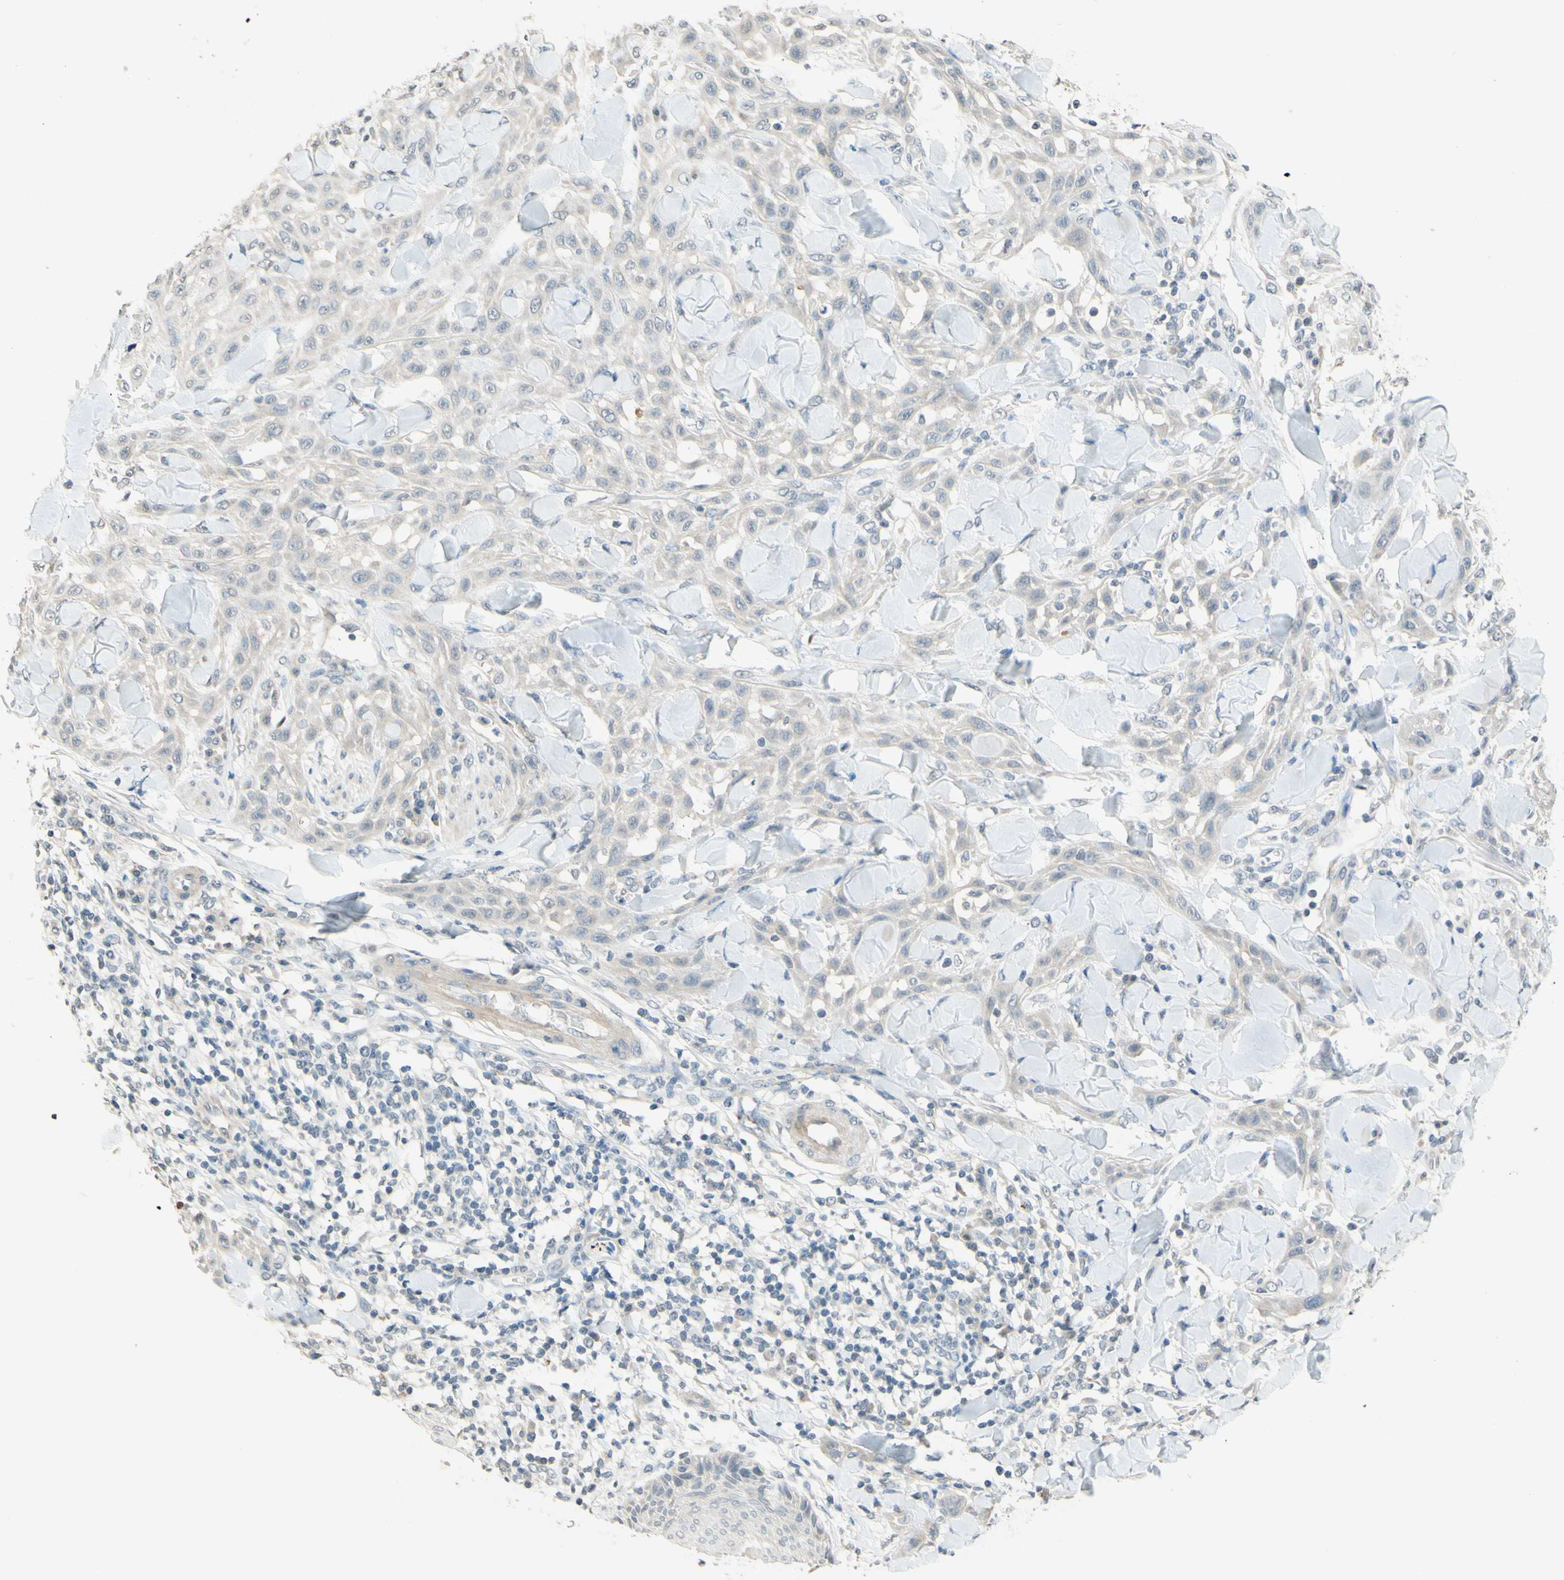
{"staining": {"intensity": "negative", "quantity": "none", "location": "none"}, "tissue": "skin cancer", "cell_type": "Tumor cells", "image_type": "cancer", "snomed": [{"axis": "morphology", "description": "Squamous cell carcinoma, NOS"}, {"axis": "topography", "description": "Skin"}], "caption": "Skin cancer stained for a protein using IHC displays no staining tumor cells.", "gene": "MAG", "patient": {"sex": "male", "age": 24}}